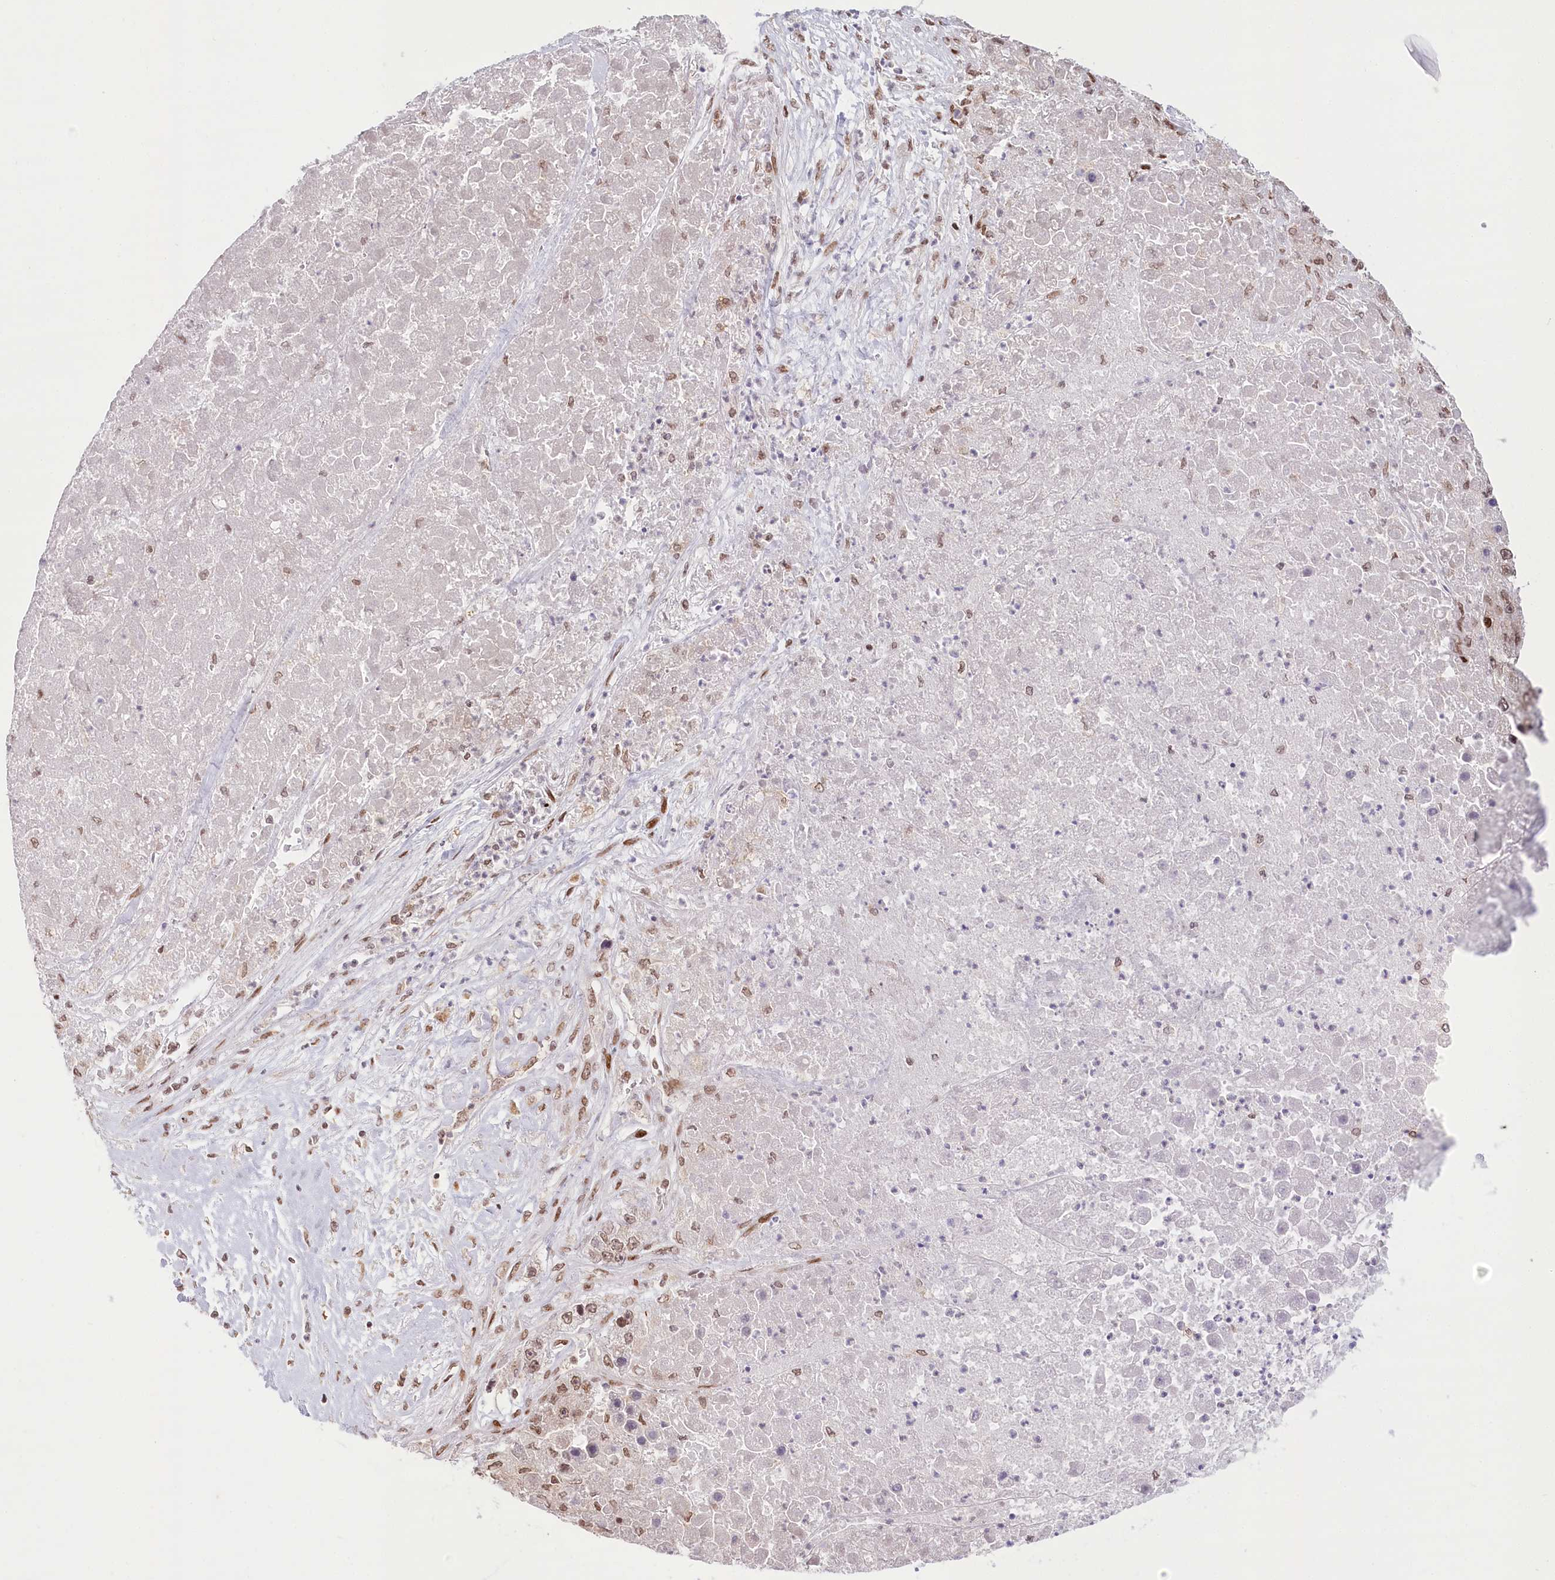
{"staining": {"intensity": "moderate", "quantity": "25%-75%", "location": "nuclear"}, "tissue": "liver cancer", "cell_type": "Tumor cells", "image_type": "cancer", "snomed": [{"axis": "morphology", "description": "Carcinoma, Hepatocellular, NOS"}, {"axis": "topography", "description": "Liver"}], "caption": "Protein analysis of liver hepatocellular carcinoma tissue shows moderate nuclear staining in about 25%-75% of tumor cells.", "gene": "PYURF", "patient": {"sex": "female", "age": 73}}